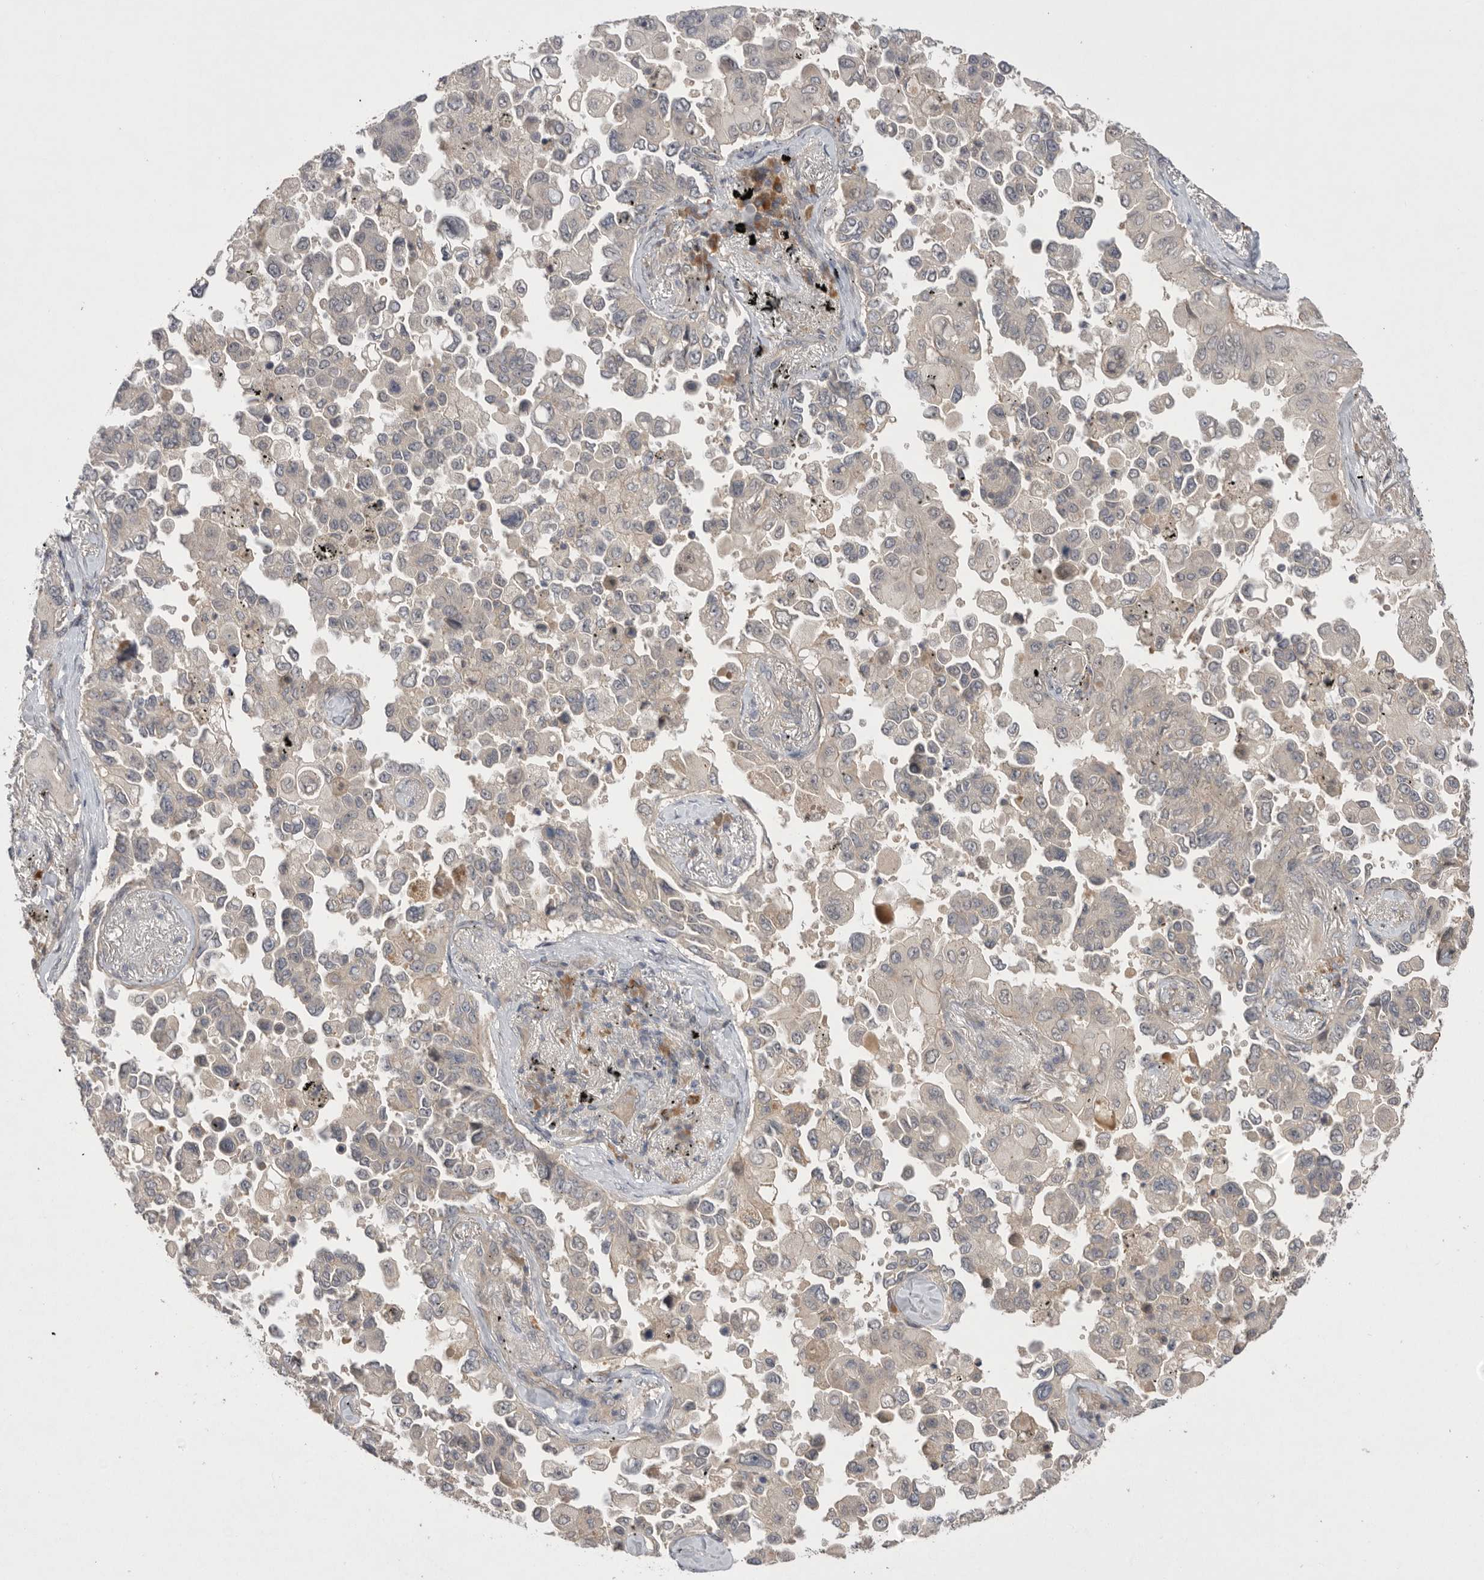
{"staining": {"intensity": "negative", "quantity": "none", "location": "none"}, "tissue": "lung cancer", "cell_type": "Tumor cells", "image_type": "cancer", "snomed": [{"axis": "morphology", "description": "Adenocarcinoma, NOS"}, {"axis": "topography", "description": "Lung"}], "caption": "Protein analysis of lung adenocarcinoma reveals no significant positivity in tumor cells.", "gene": "NRCAM", "patient": {"sex": "female", "age": 67}}